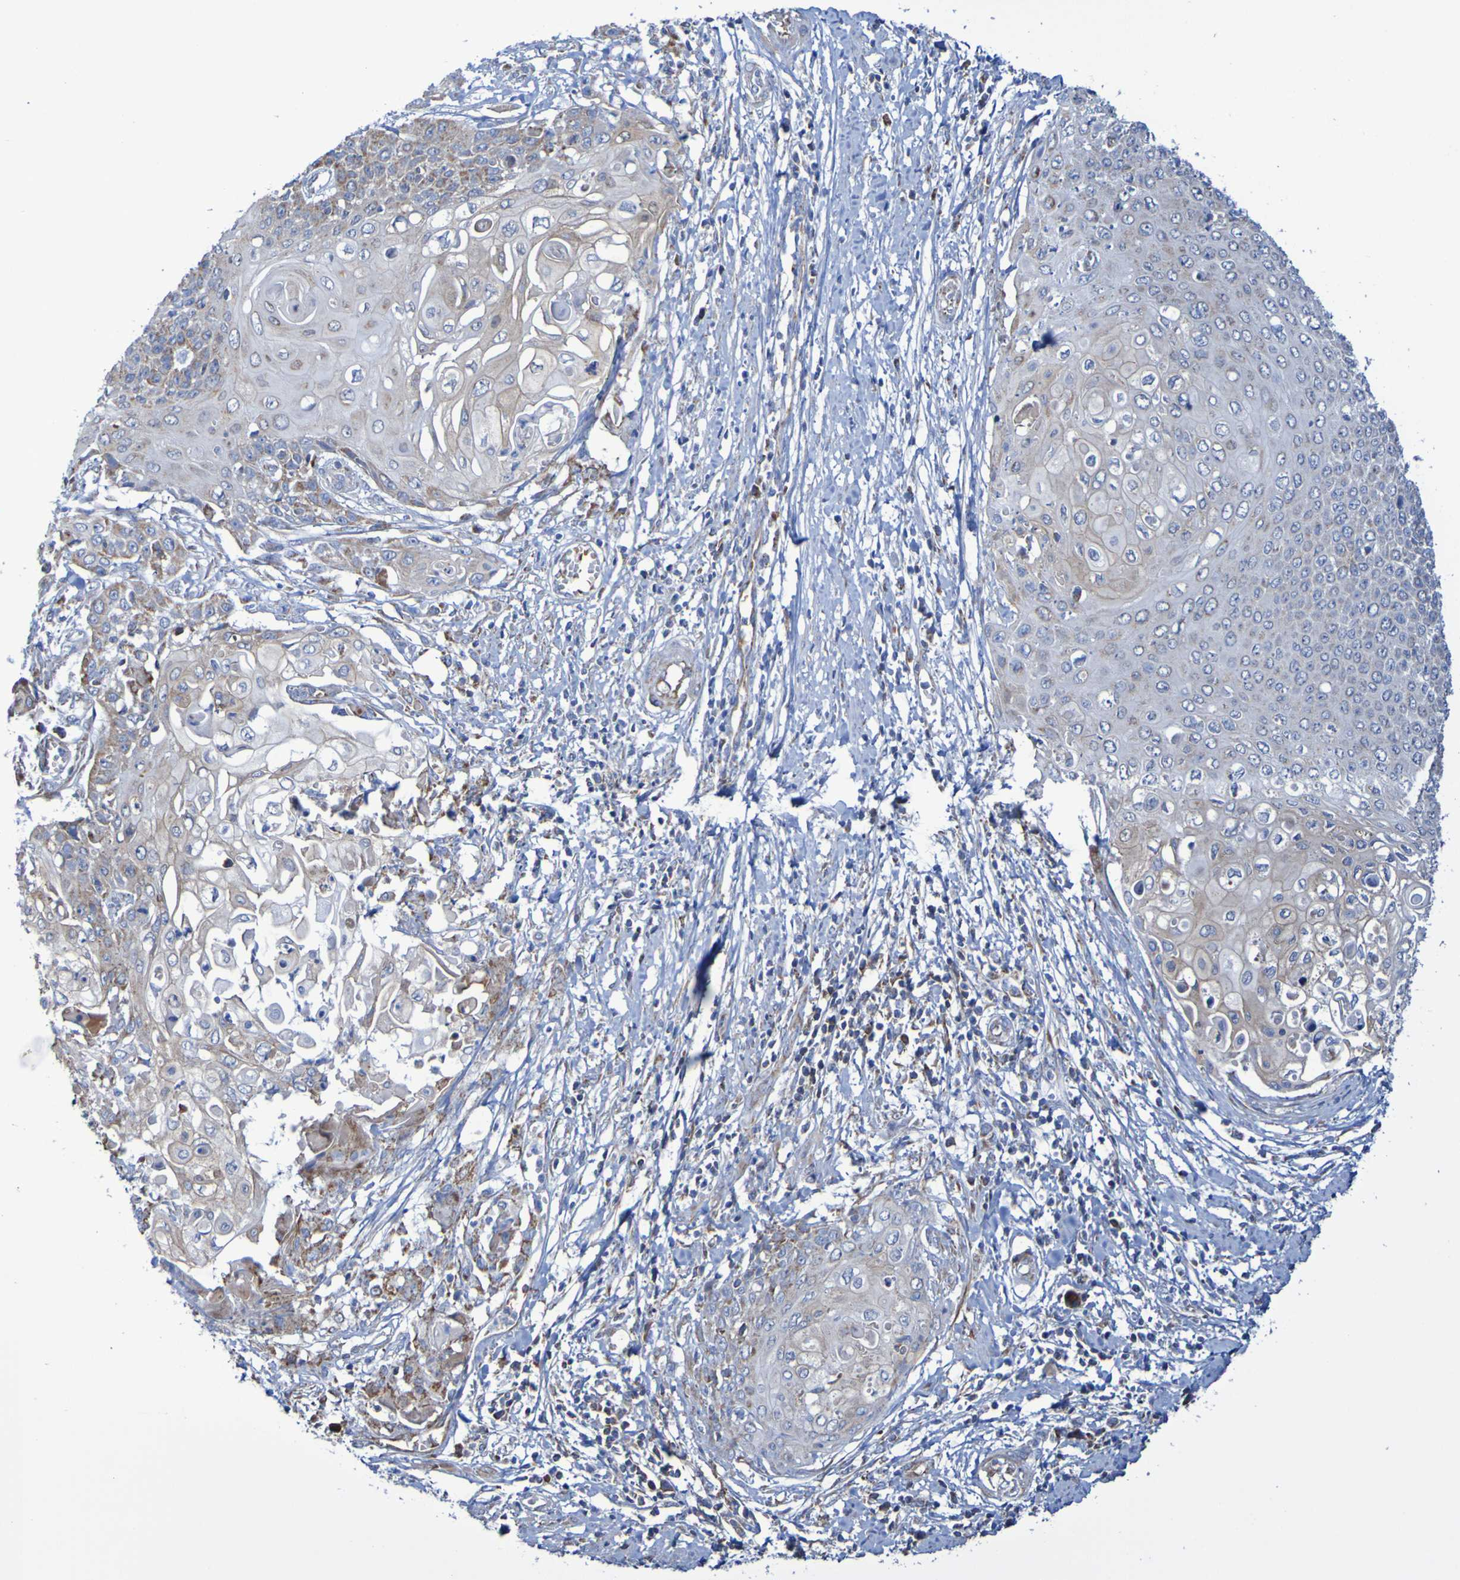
{"staining": {"intensity": "weak", "quantity": "25%-75%", "location": "cytoplasmic/membranous"}, "tissue": "cervical cancer", "cell_type": "Tumor cells", "image_type": "cancer", "snomed": [{"axis": "morphology", "description": "Squamous cell carcinoma, NOS"}, {"axis": "topography", "description": "Cervix"}], "caption": "The micrograph displays a brown stain indicating the presence of a protein in the cytoplasmic/membranous of tumor cells in cervical cancer (squamous cell carcinoma). (DAB (3,3'-diaminobenzidine) IHC, brown staining for protein, blue staining for nuclei).", "gene": "CNTN2", "patient": {"sex": "female", "age": 39}}